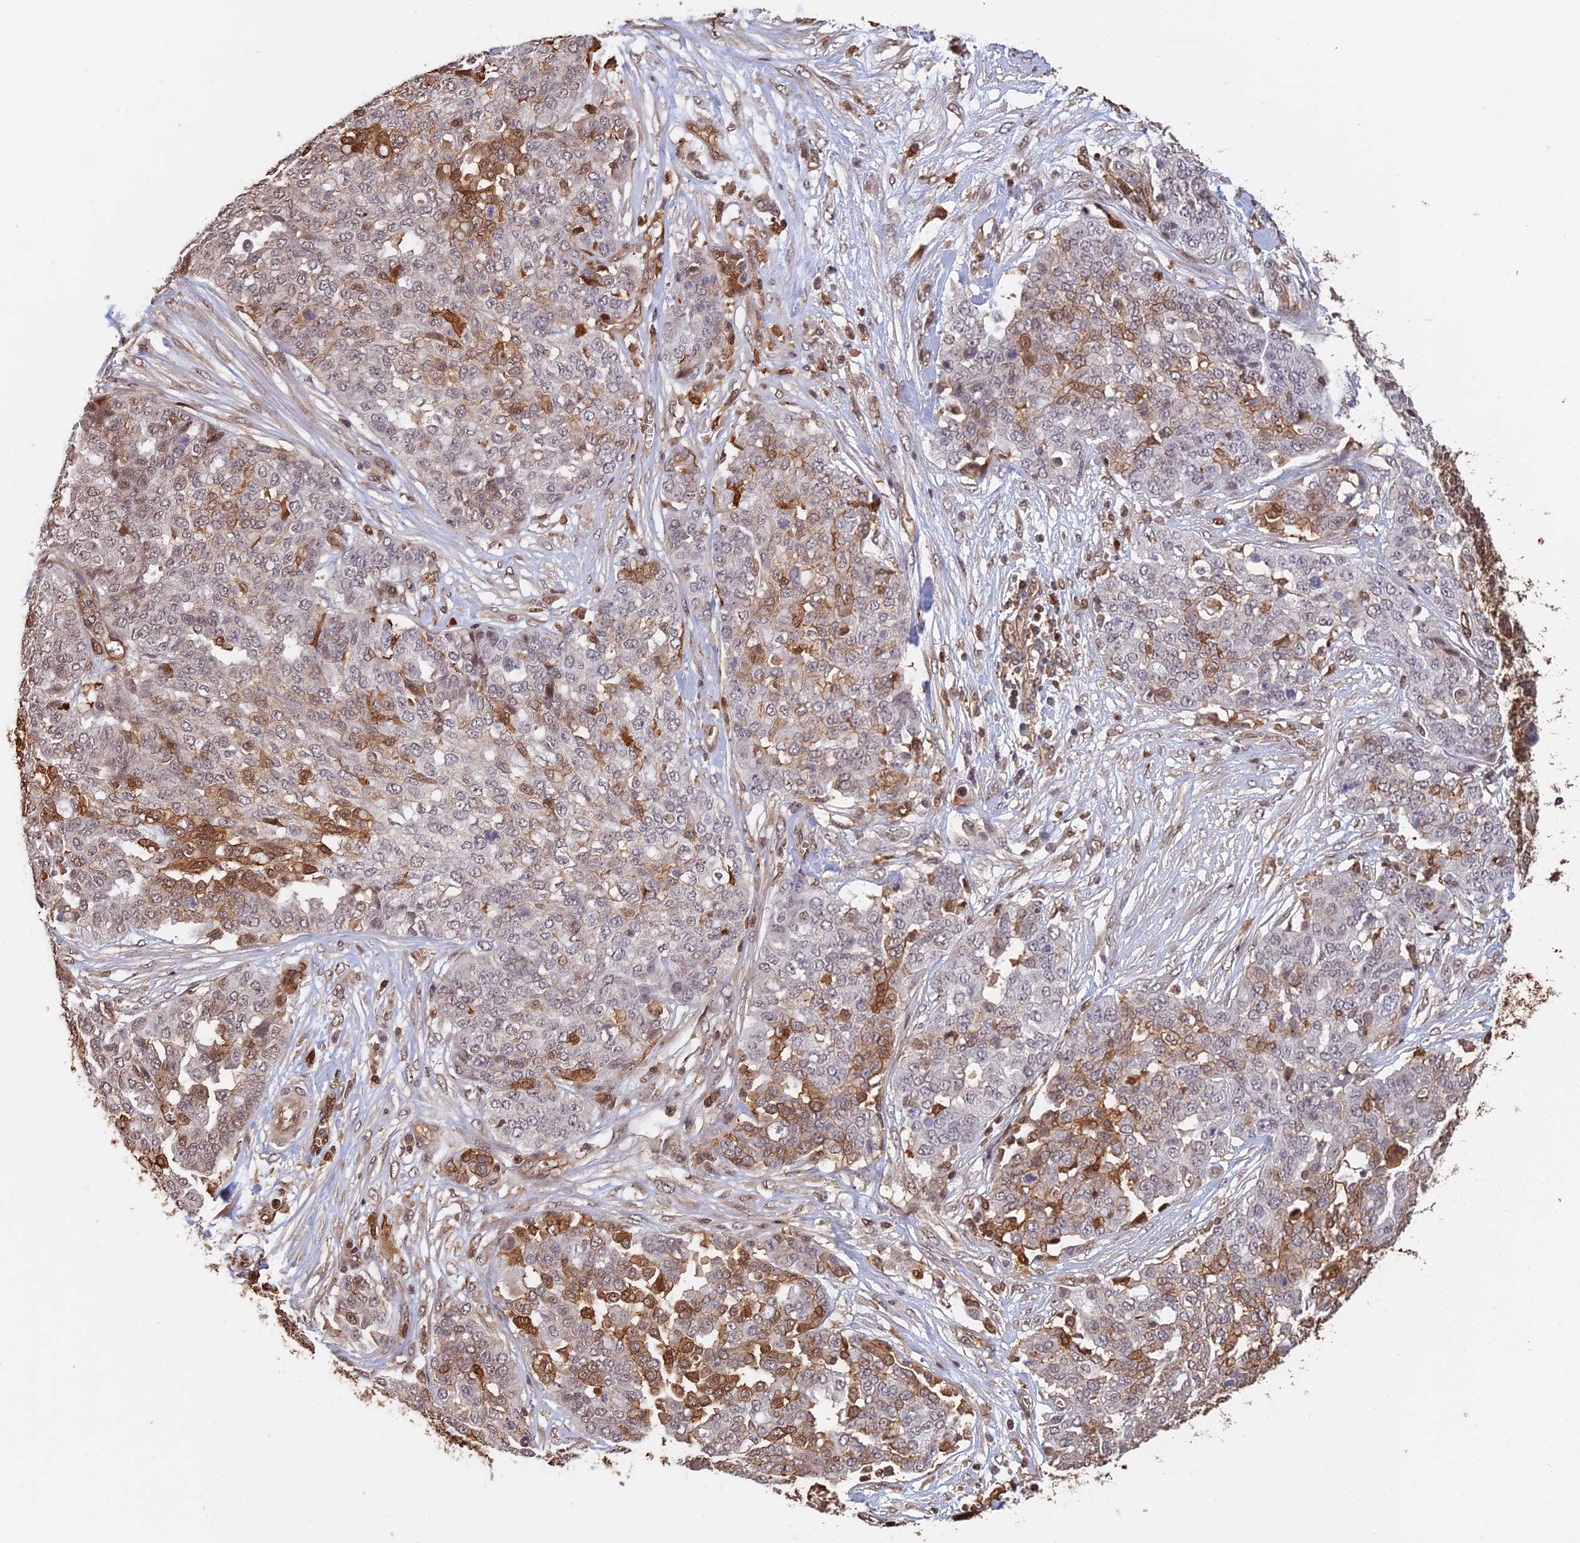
{"staining": {"intensity": "strong", "quantity": "25%-75%", "location": "cytoplasmic/membranous"}, "tissue": "ovarian cancer", "cell_type": "Tumor cells", "image_type": "cancer", "snomed": [{"axis": "morphology", "description": "Cystadenocarcinoma, serous, NOS"}, {"axis": "topography", "description": "Soft tissue"}, {"axis": "topography", "description": "Ovary"}], "caption": "This micrograph reveals immunohistochemistry (IHC) staining of ovarian cancer (serous cystadenocarcinoma), with high strong cytoplasmic/membranous staining in about 25%-75% of tumor cells.", "gene": "LRRN3", "patient": {"sex": "female", "age": 57}}